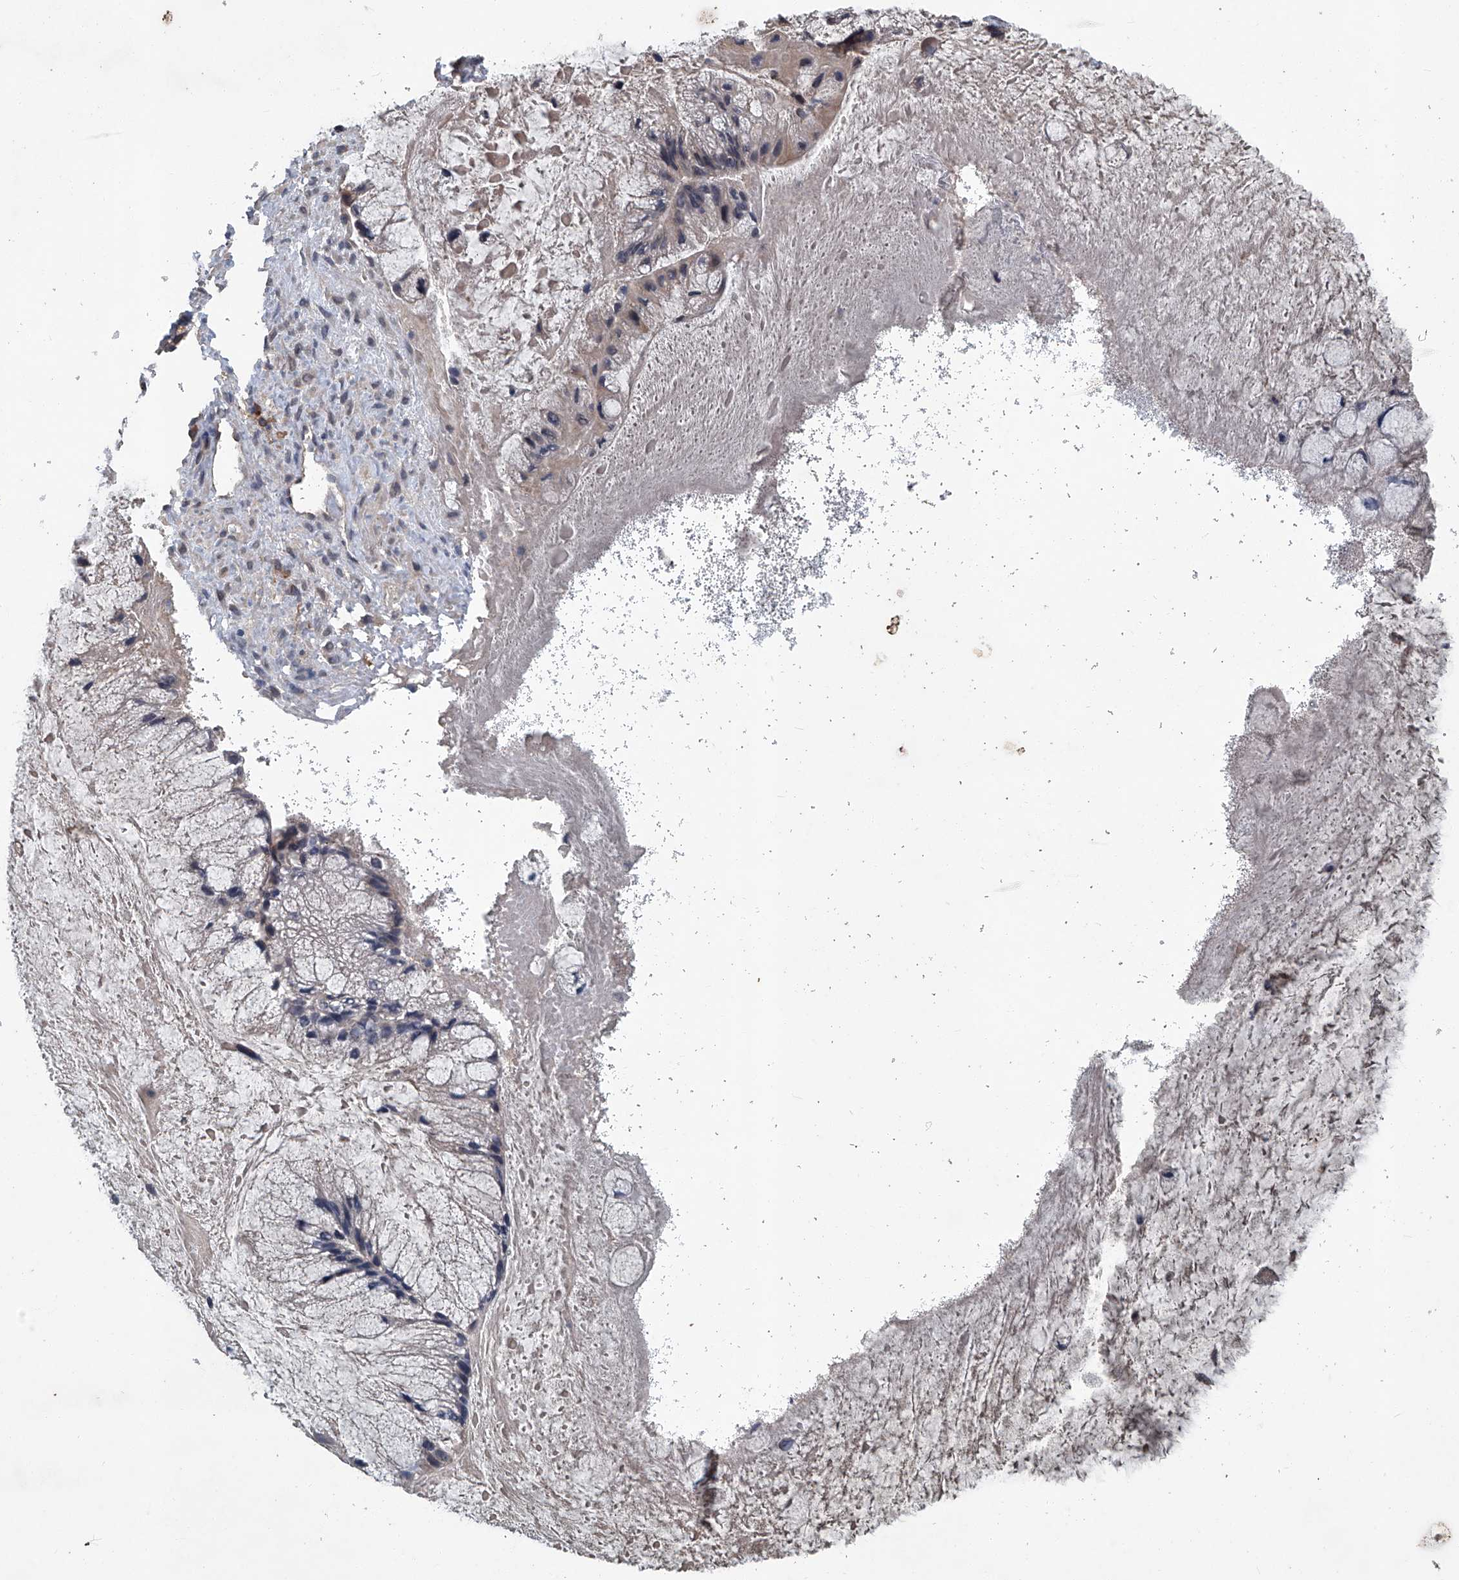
{"staining": {"intensity": "weak", "quantity": "<25%", "location": "cytoplasmic/membranous"}, "tissue": "ovarian cancer", "cell_type": "Tumor cells", "image_type": "cancer", "snomed": [{"axis": "morphology", "description": "Cystadenocarcinoma, mucinous, NOS"}, {"axis": "topography", "description": "Ovary"}], "caption": "Immunohistochemical staining of human ovarian cancer (mucinous cystadenocarcinoma) reveals no significant staining in tumor cells. Nuclei are stained in blue.", "gene": "ANKRD34A", "patient": {"sex": "female", "age": 37}}